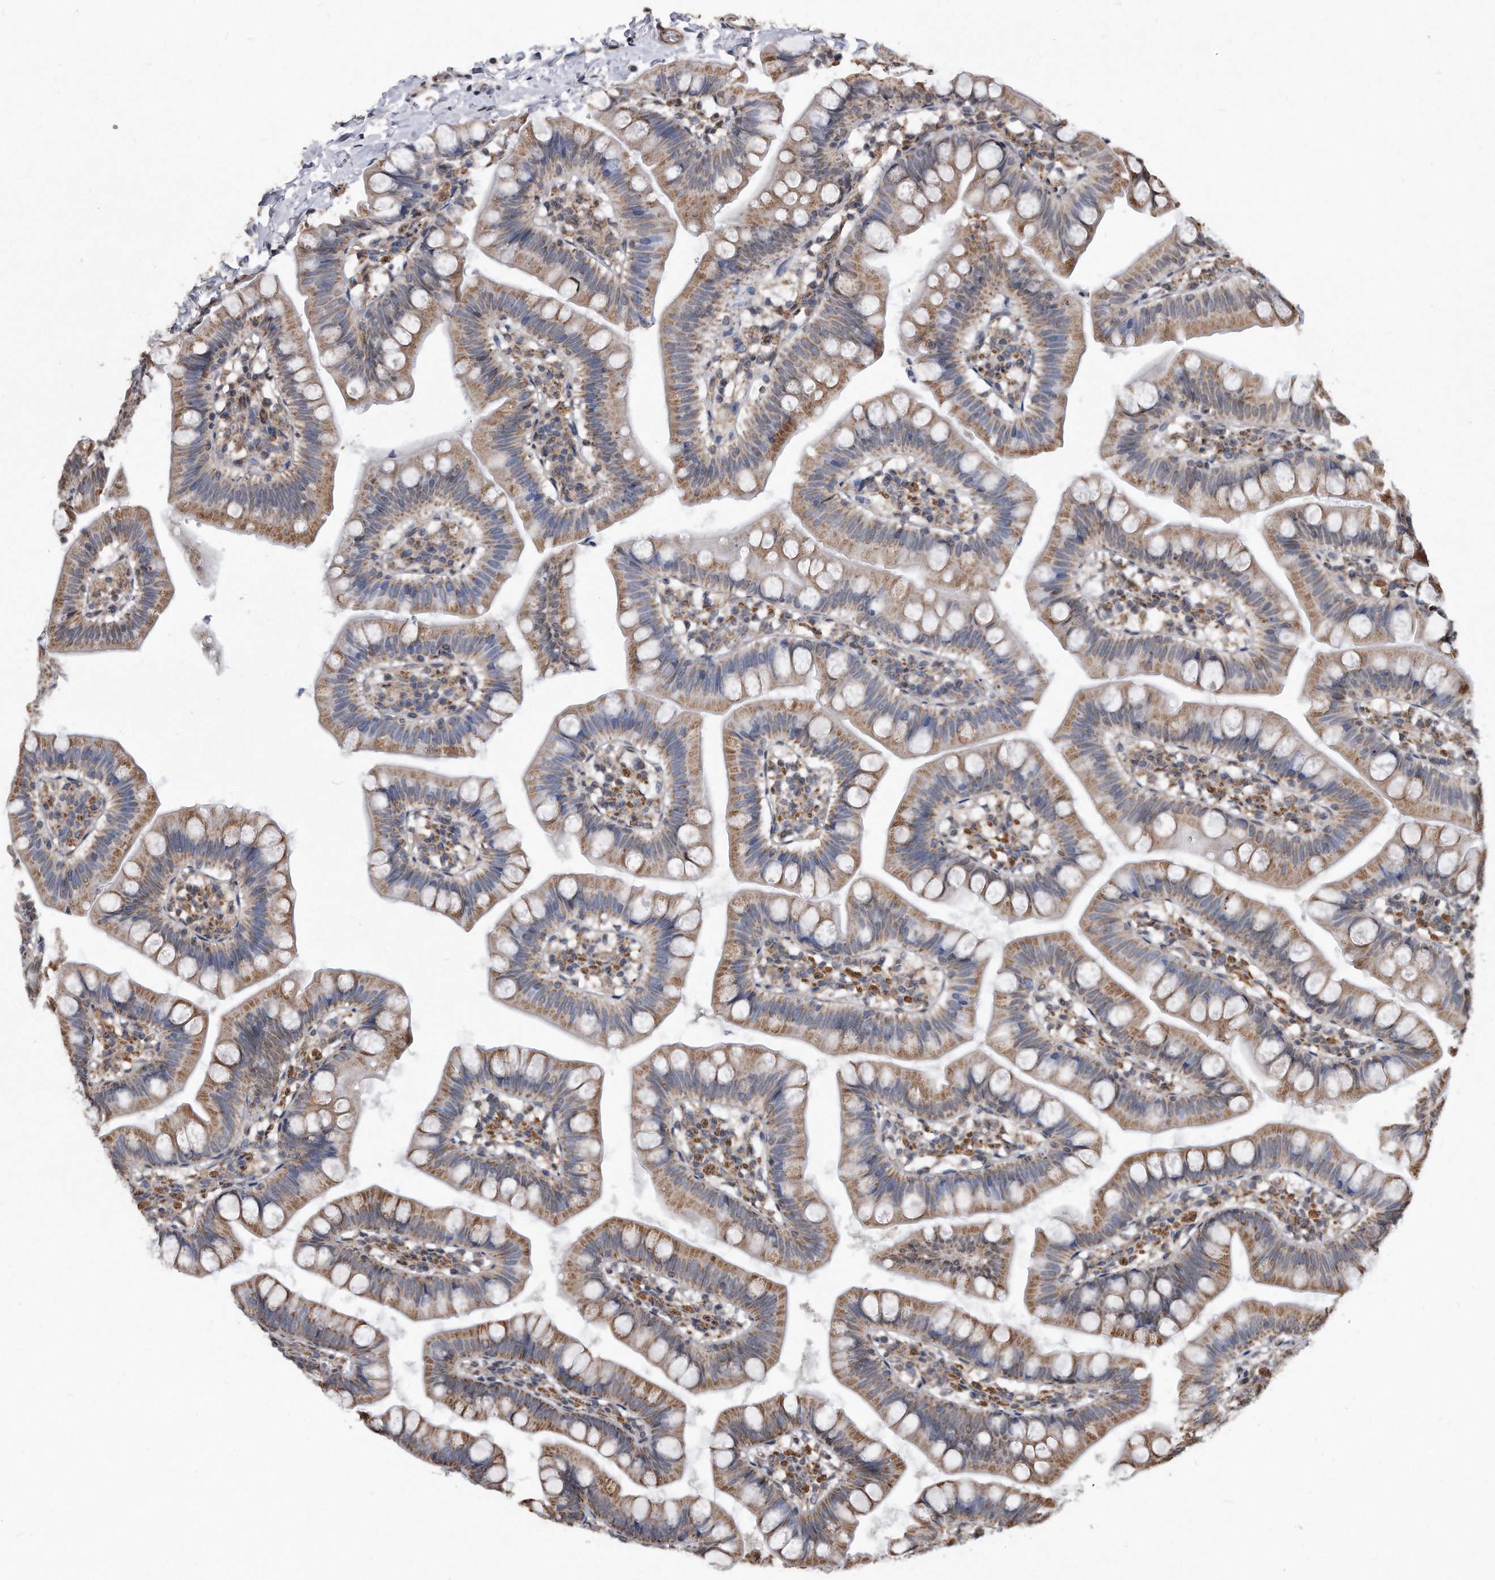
{"staining": {"intensity": "moderate", "quantity": ">75%", "location": "cytoplasmic/membranous"}, "tissue": "small intestine", "cell_type": "Glandular cells", "image_type": "normal", "snomed": [{"axis": "morphology", "description": "Normal tissue, NOS"}, {"axis": "topography", "description": "Small intestine"}], "caption": "Approximately >75% of glandular cells in unremarkable small intestine demonstrate moderate cytoplasmic/membranous protein expression as visualized by brown immunohistochemical staining.", "gene": "DUSP22", "patient": {"sex": "male", "age": 7}}